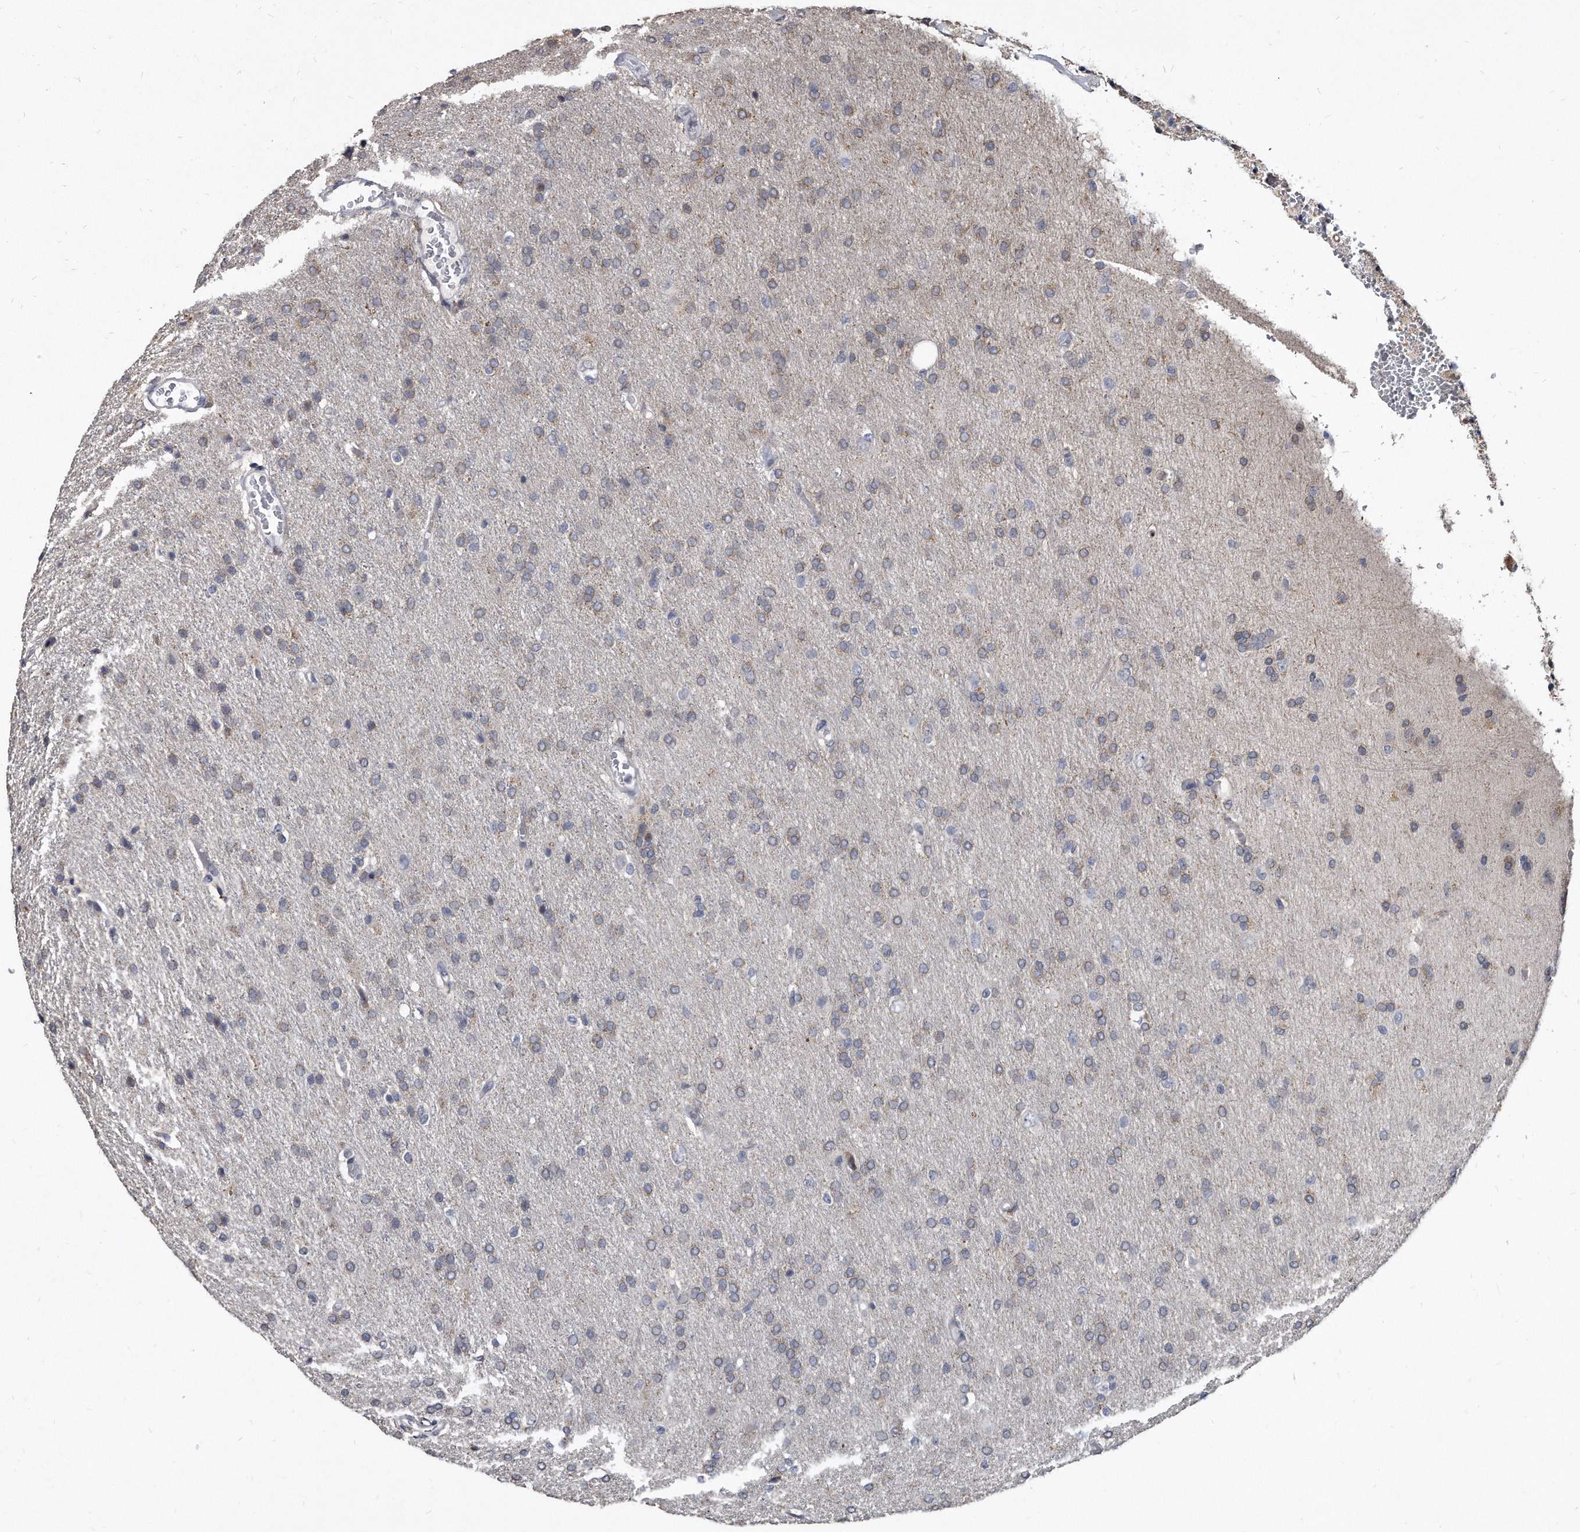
{"staining": {"intensity": "weak", "quantity": "<25%", "location": "cytoplasmic/membranous"}, "tissue": "glioma", "cell_type": "Tumor cells", "image_type": "cancer", "snomed": [{"axis": "morphology", "description": "Glioma, malignant, High grade"}, {"axis": "topography", "description": "Brain"}], "caption": "This is an immunohistochemistry (IHC) photomicrograph of high-grade glioma (malignant). There is no staining in tumor cells.", "gene": "KLHDC3", "patient": {"sex": "male", "age": 72}}